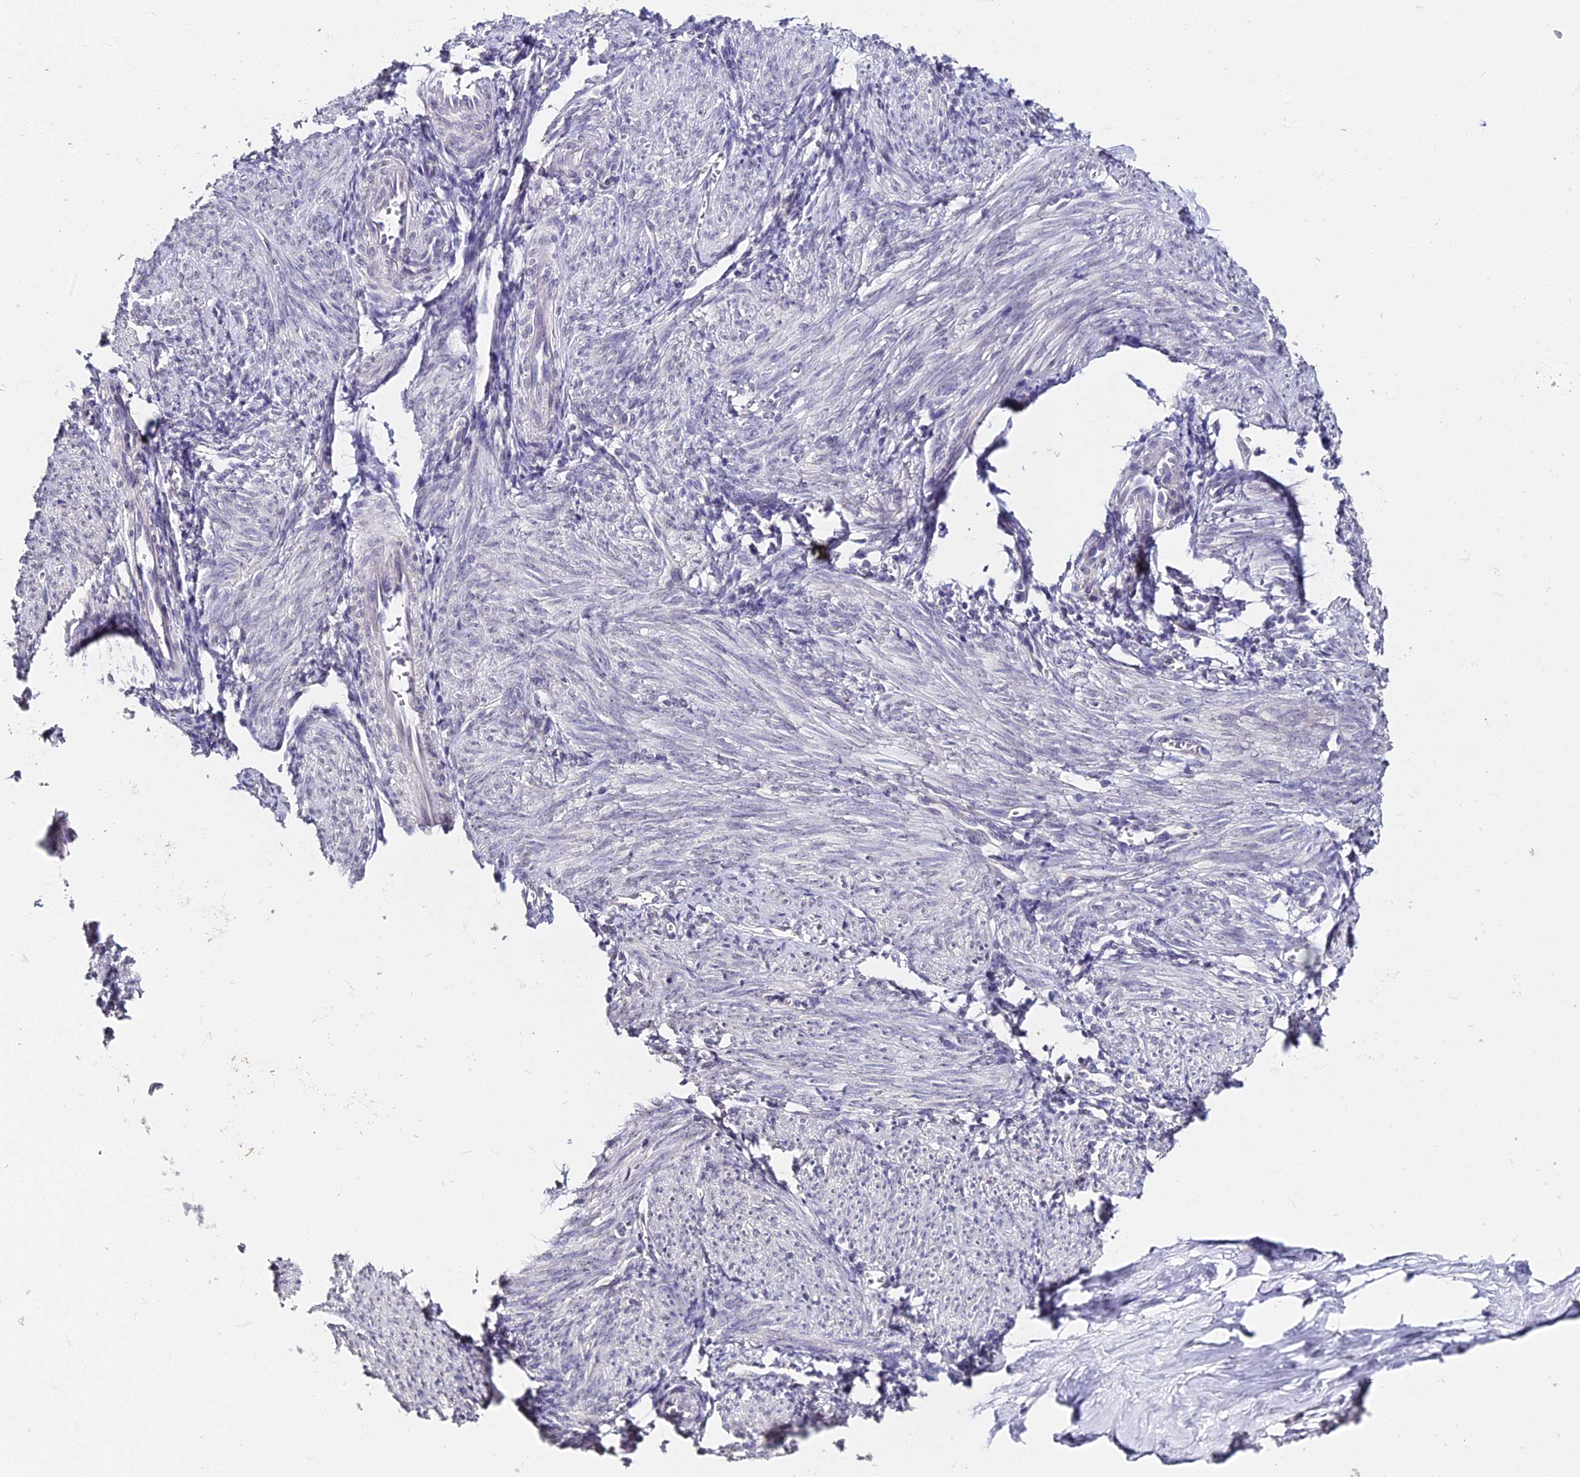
{"staining": {"intensity": "weak", "quantity": "<25%", "location": "cytoplasmic/membranous"}, "tissue": "endometrium", "cell_type": "Cells in endometrial stroma", "image_type": "normal", "snomed": [{"axis": "morphology", "description": "Normal tissue, NOS"}, {"axis": "topography", "description": "Uterus"}, {"axis": "topography", "description": "Endometrium"}], "caption": "Protein analysis of unremarkable endometrium exhibits no significant positivity in cells in endometrial stroma. The staining was performed using DAB to visualize the protein expression in brown, while the nuclei were stained in blue with hematoxylin (Magnification: 20x).", "gene": "PRR22", "patient": {"sex": "female", "age": 48}}